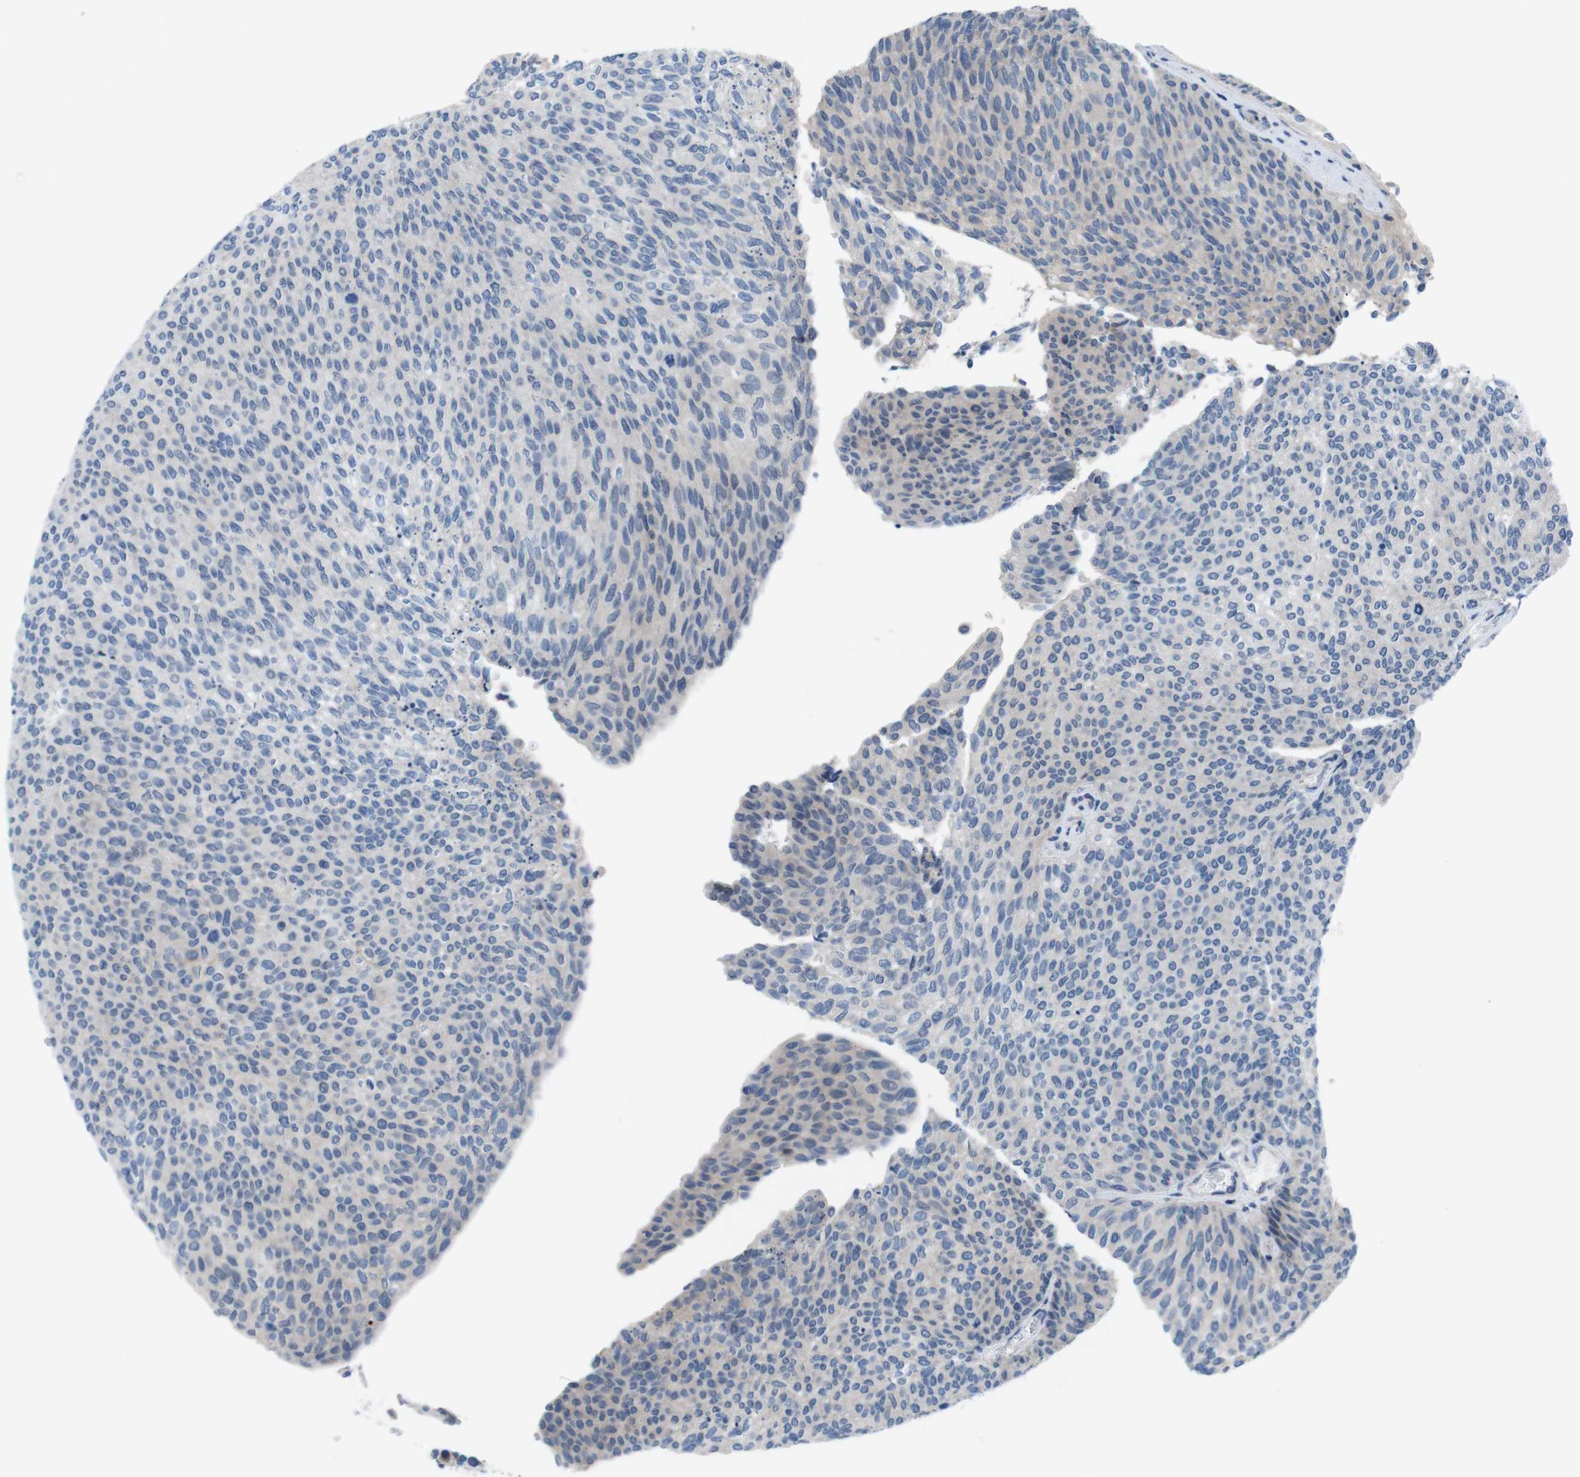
{"staining": {"intensity": "negative", "quantity": "none", "location": "none"}, "tissue": "urothelial cancer", "cell_type": "Tumor cells", "image_type": "cancer", "snomed": [{"axis": "morphology", "description": "Urothelial carcinoma, Low grade"}, {"axis": "topography", "description": "Urinary bladder"}], "caption": "A high-resolution image shows IHC staining of urothelial cancer, which displays no significant positivity in tumor cells.", "gene": "JAK1", "patient": {"sex": "female", "age": 79}}